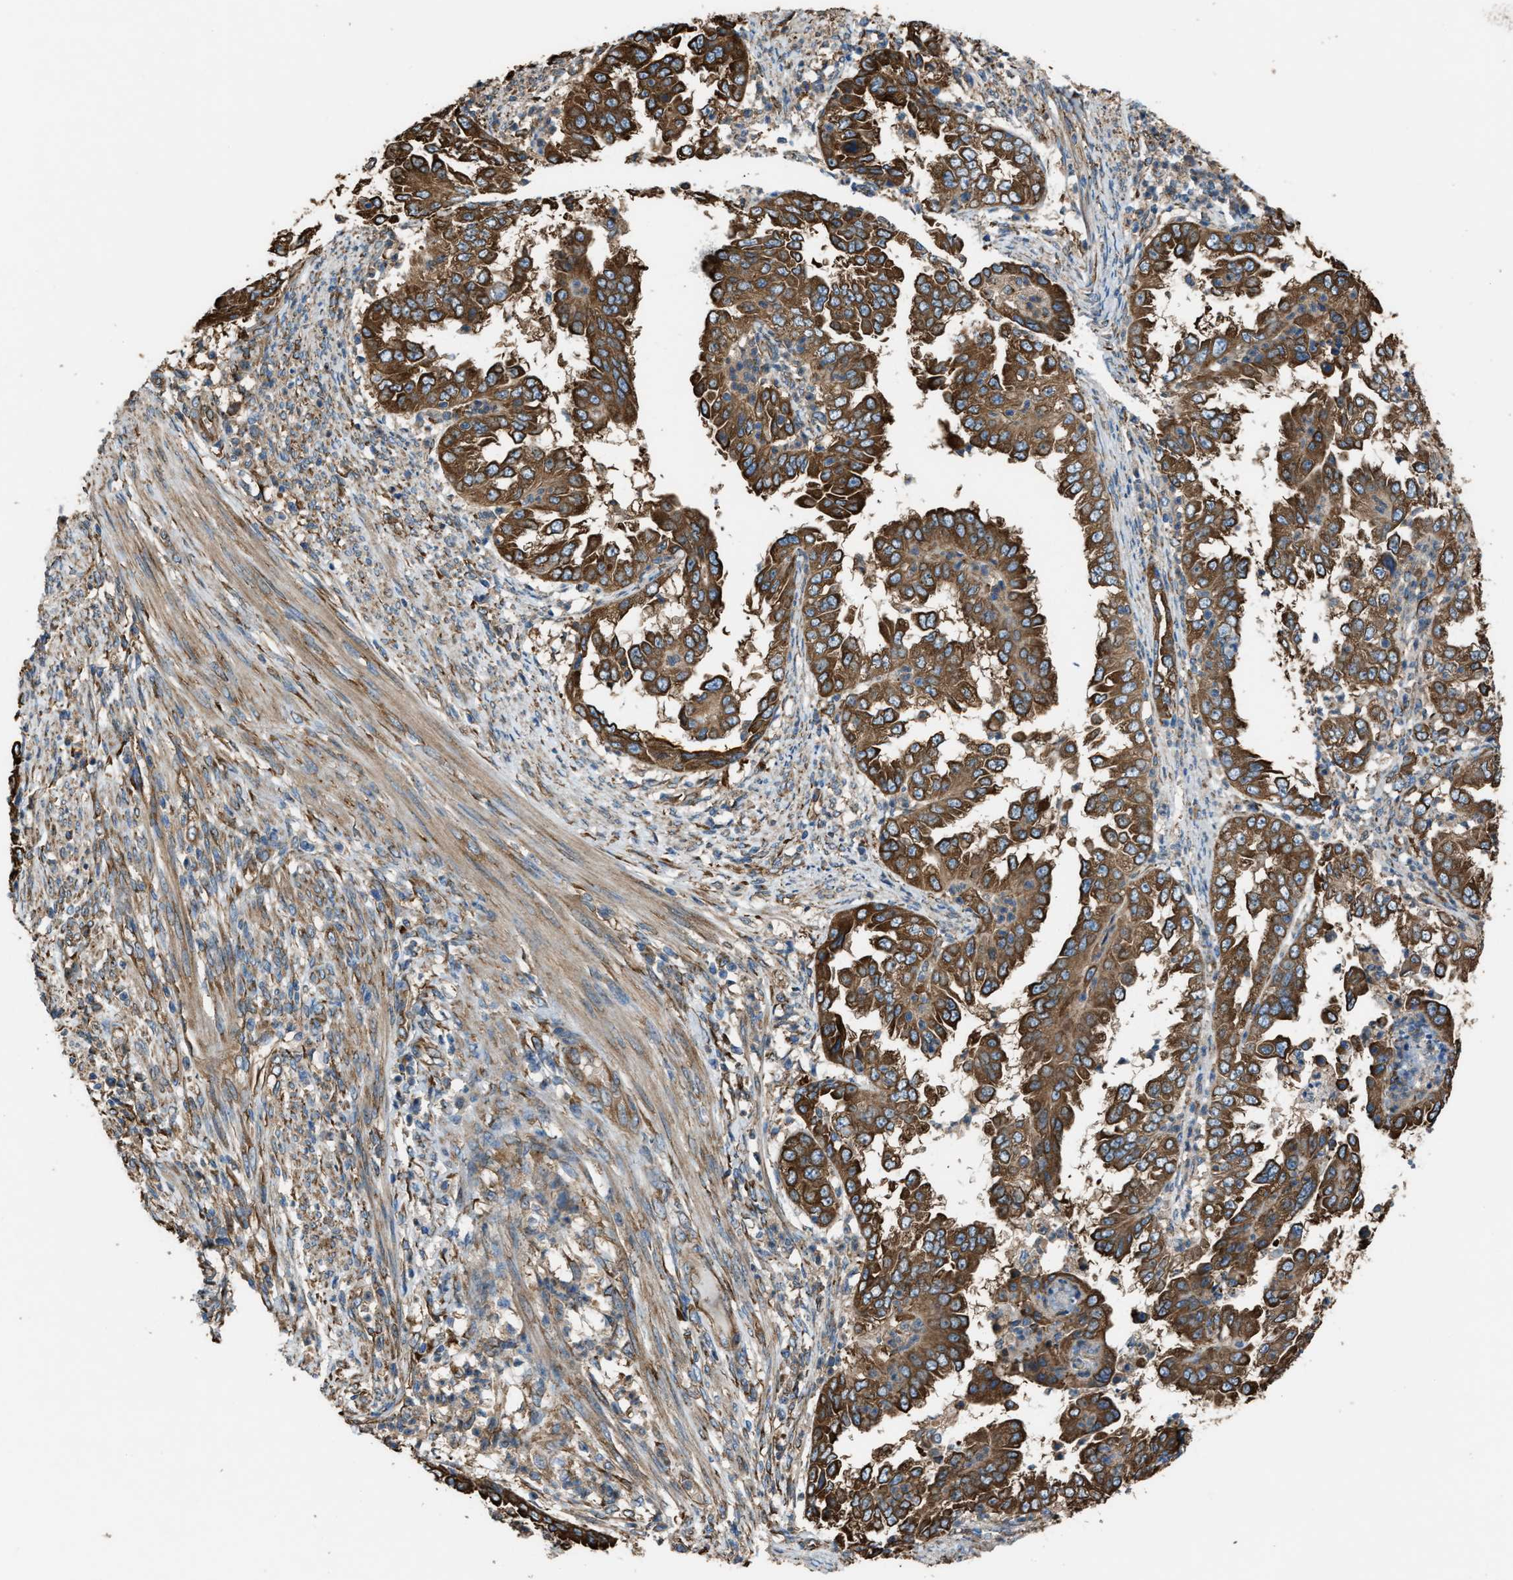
{"staining": {"intensity": "strong", "quantity": ">75%", "location": "cytoplasmic/membranous"}, "tissue": "endometrial cancer", "cell_type": "Tumor cells", "image_type": "cancer", "snomed": [{"axis": "morphology", "description": "Adenocarcinoma, NOS"}, {"axis": "topography", "description": "Endometrium"}], "caption": "An image of endometrial cancer (adenocarcinoma) stained for a protein displays strong cytoplasmic/membranous brown staining in tumor cells. (DAB = brown stain, brightfield microscopy at high magnification).", "gene": "TRPC1", "patient": {"sex": "female", "age": 85}}